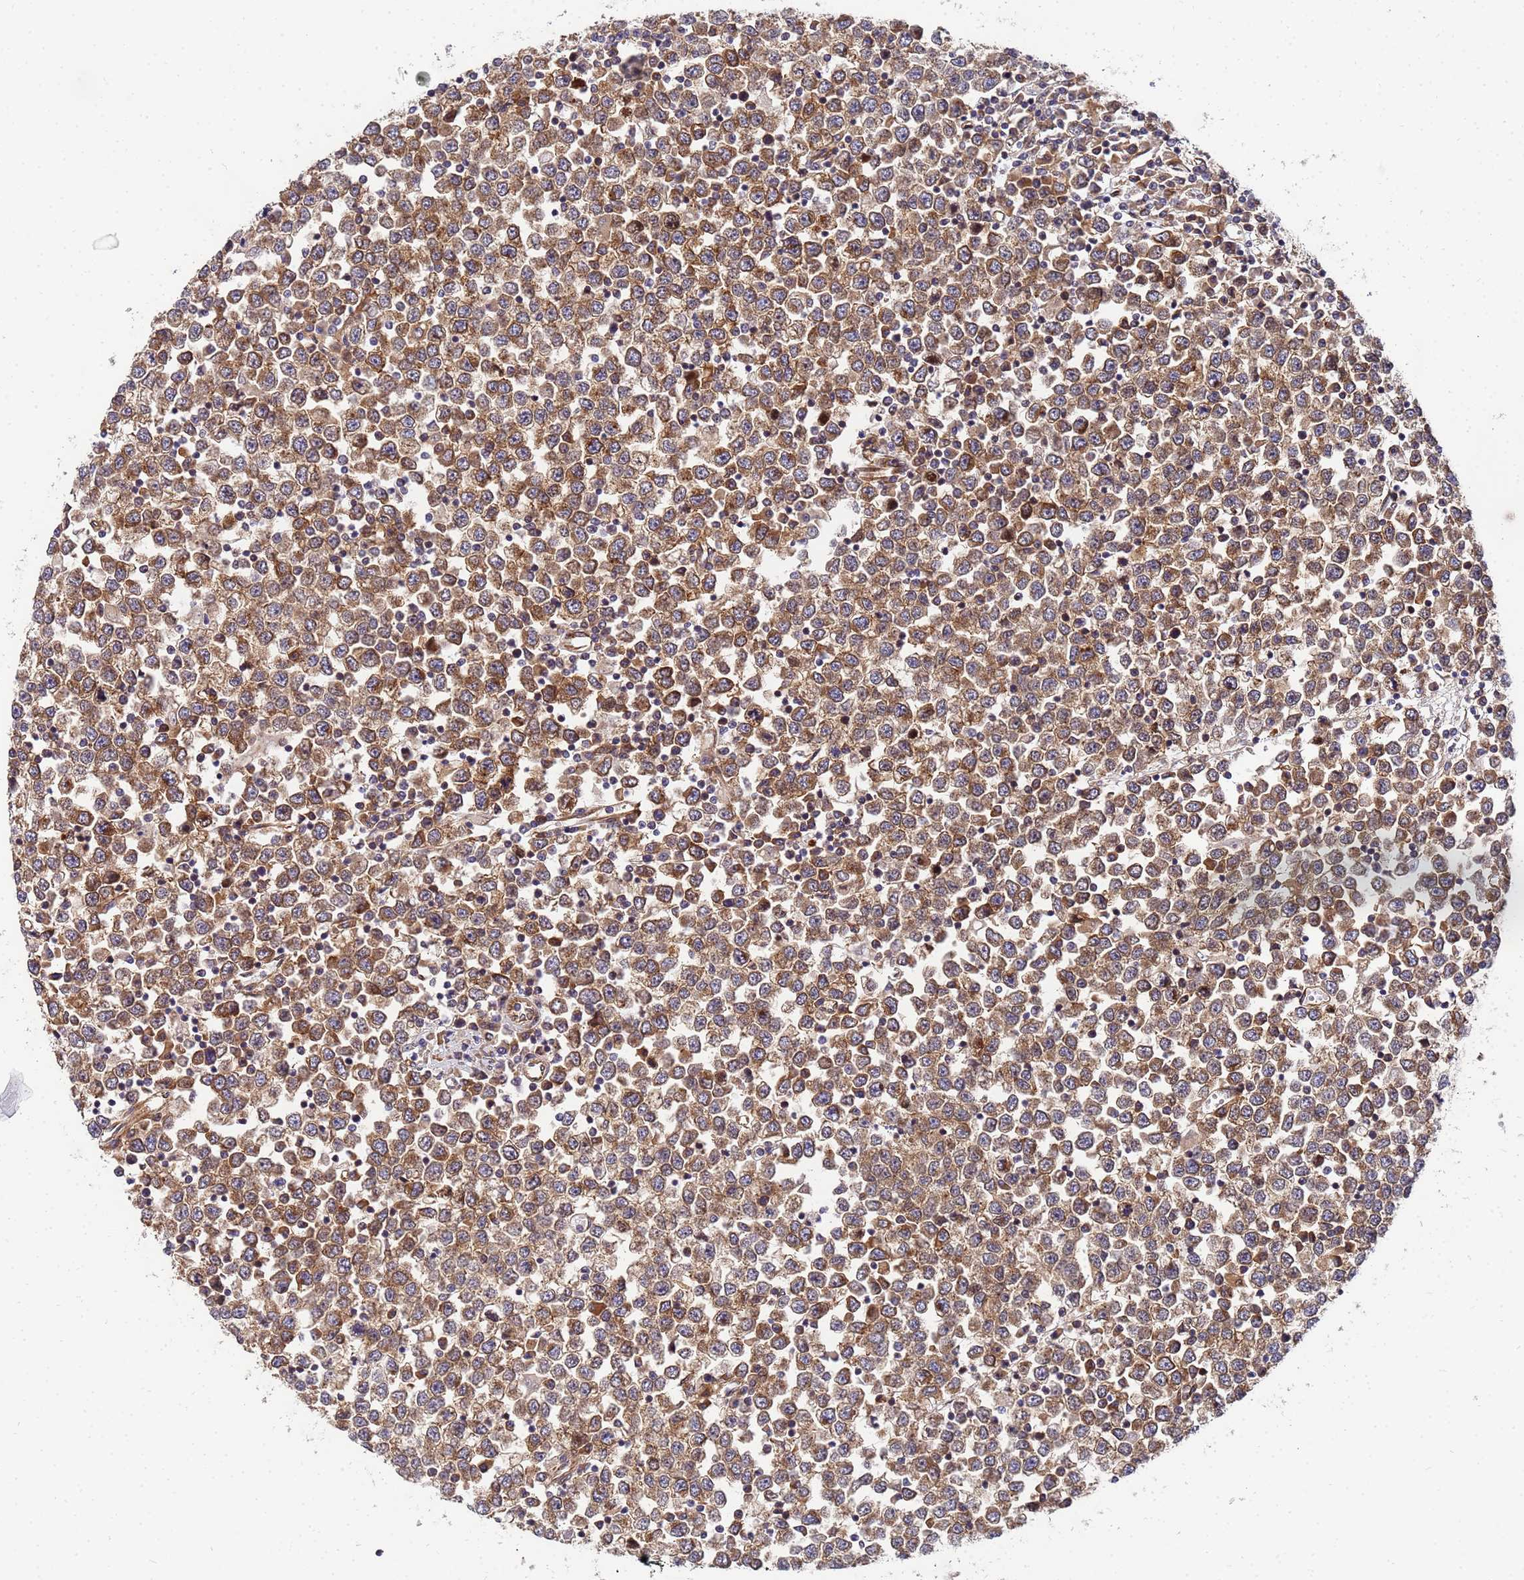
{"staining": {"intensity": "moderate", "quantity": ">75%", "location": "cytoplasmic/membranous"}, "tissue": "testis cancer", "cell_type": "Tumor cells", "image_type": "cancer", "snomed": [{"axis": "morphology", "description": "Seminoma, NOS"}, {"axis": "topography", "description": "Testis"}], "caption": "Protein expression by immunohistochemistry displays moderate cytoplasmic/membranous staining in approximately >75% of tumor cells in testis cancer (seminoma). (DAB IHC, brown staining for protein, blue staining for nuclei).", "gene": "UNC93B1", "patient": {"sex": "male", "age": 65}}